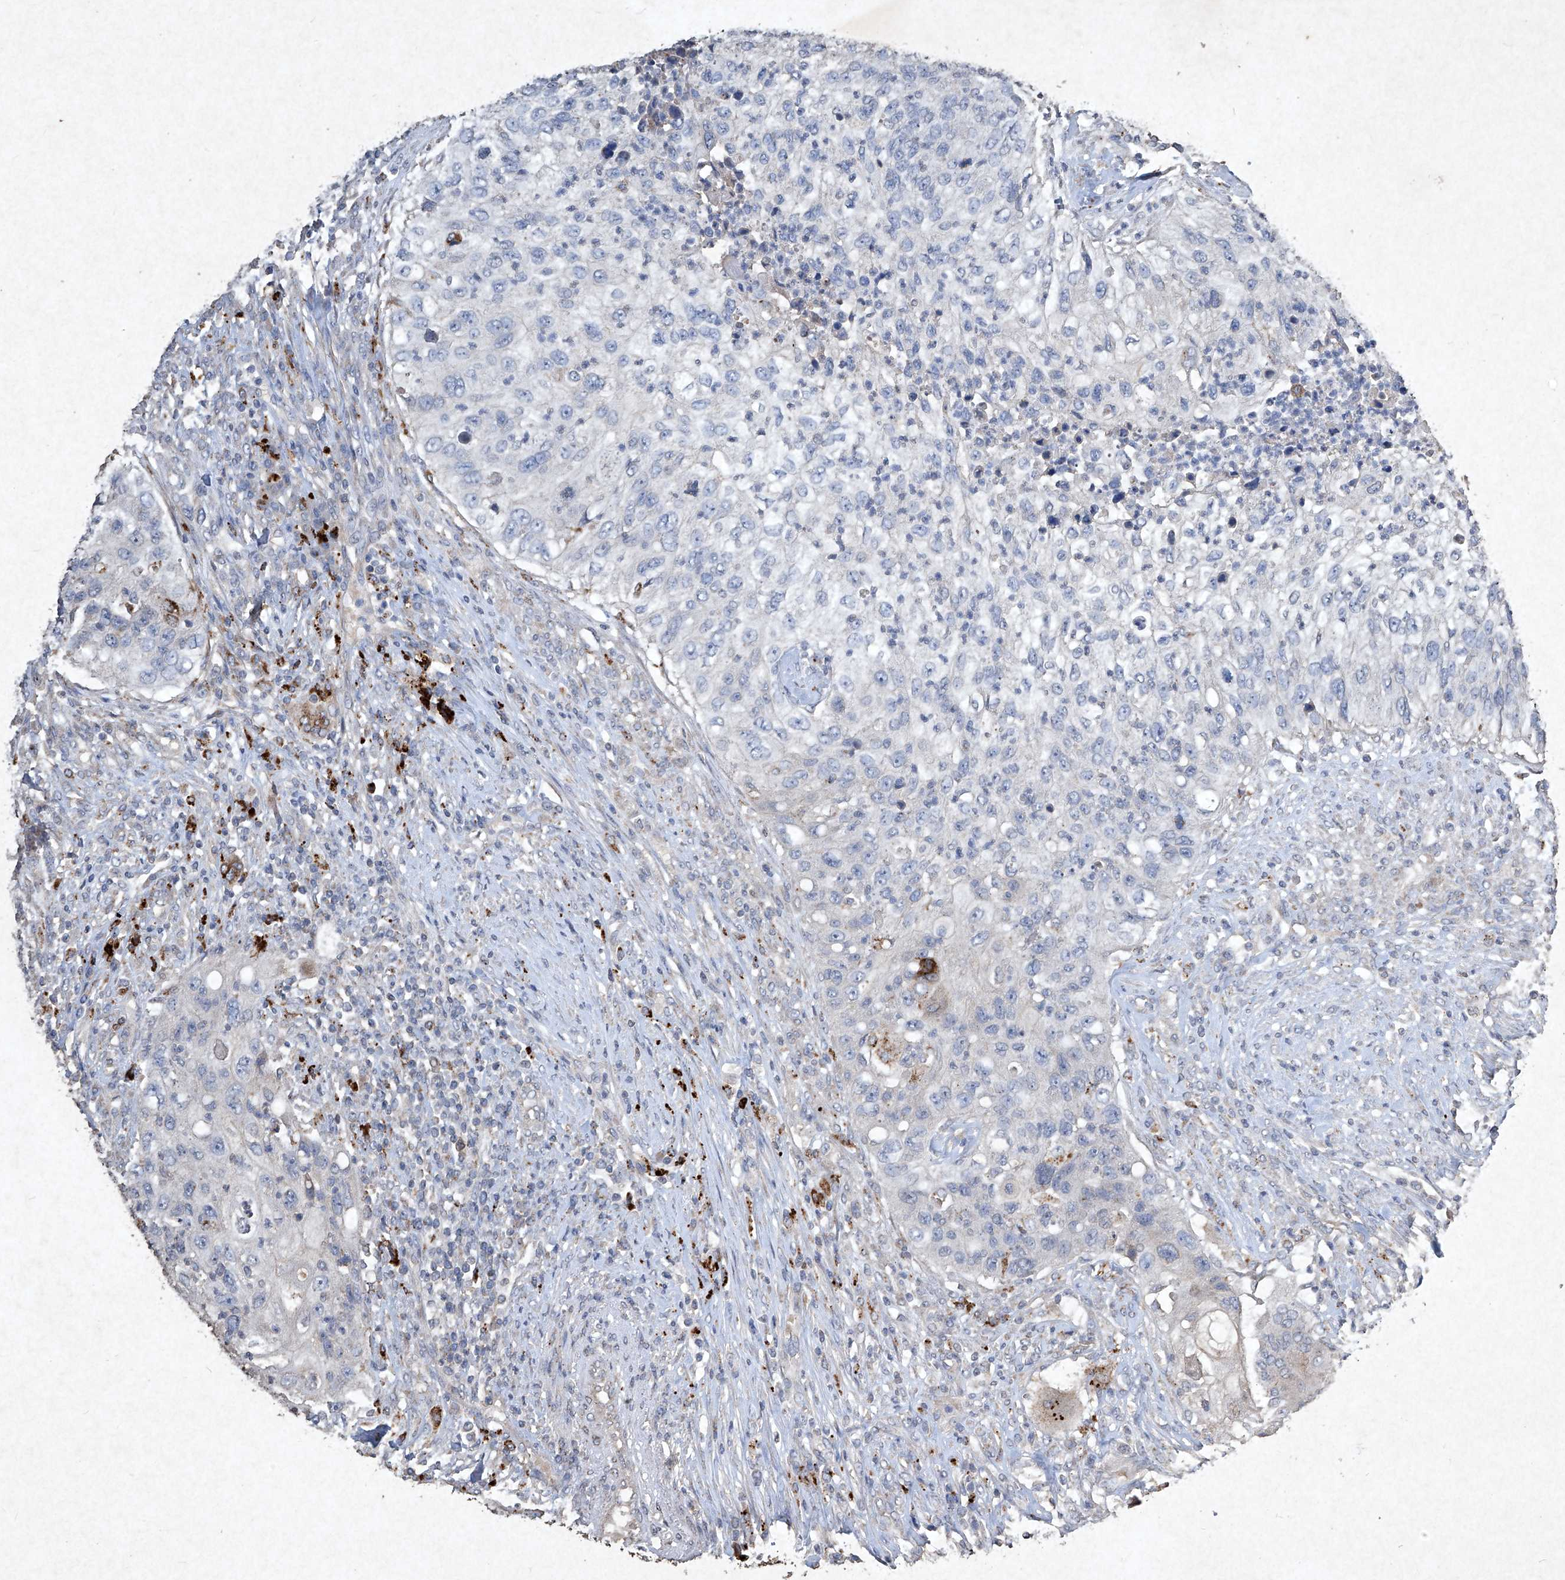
{"staining": {"intensity": "negative", "quantity": "none", "location": "none"}, "tissue": "urothelial cancer", "cell_type": "Tumor cells", "image_type": "cancer", "snomed": [{"axis": "morphology", "description": "Urothelial carcinoma, High grade"}, {"axis": "topography", "description": "Urinary bladder"}], "caption": "Immunohistochemistry image of human urothelial cancer stained for a protein (brown), which reveals no expression in tumor cells. Brightfield microscopy of immunohistochemistry stained with DAB (brown) and hematoxylin (blue), captured at high magnification.", "gene": "MED16", "patient": {"sex": "female", "age": 60}}